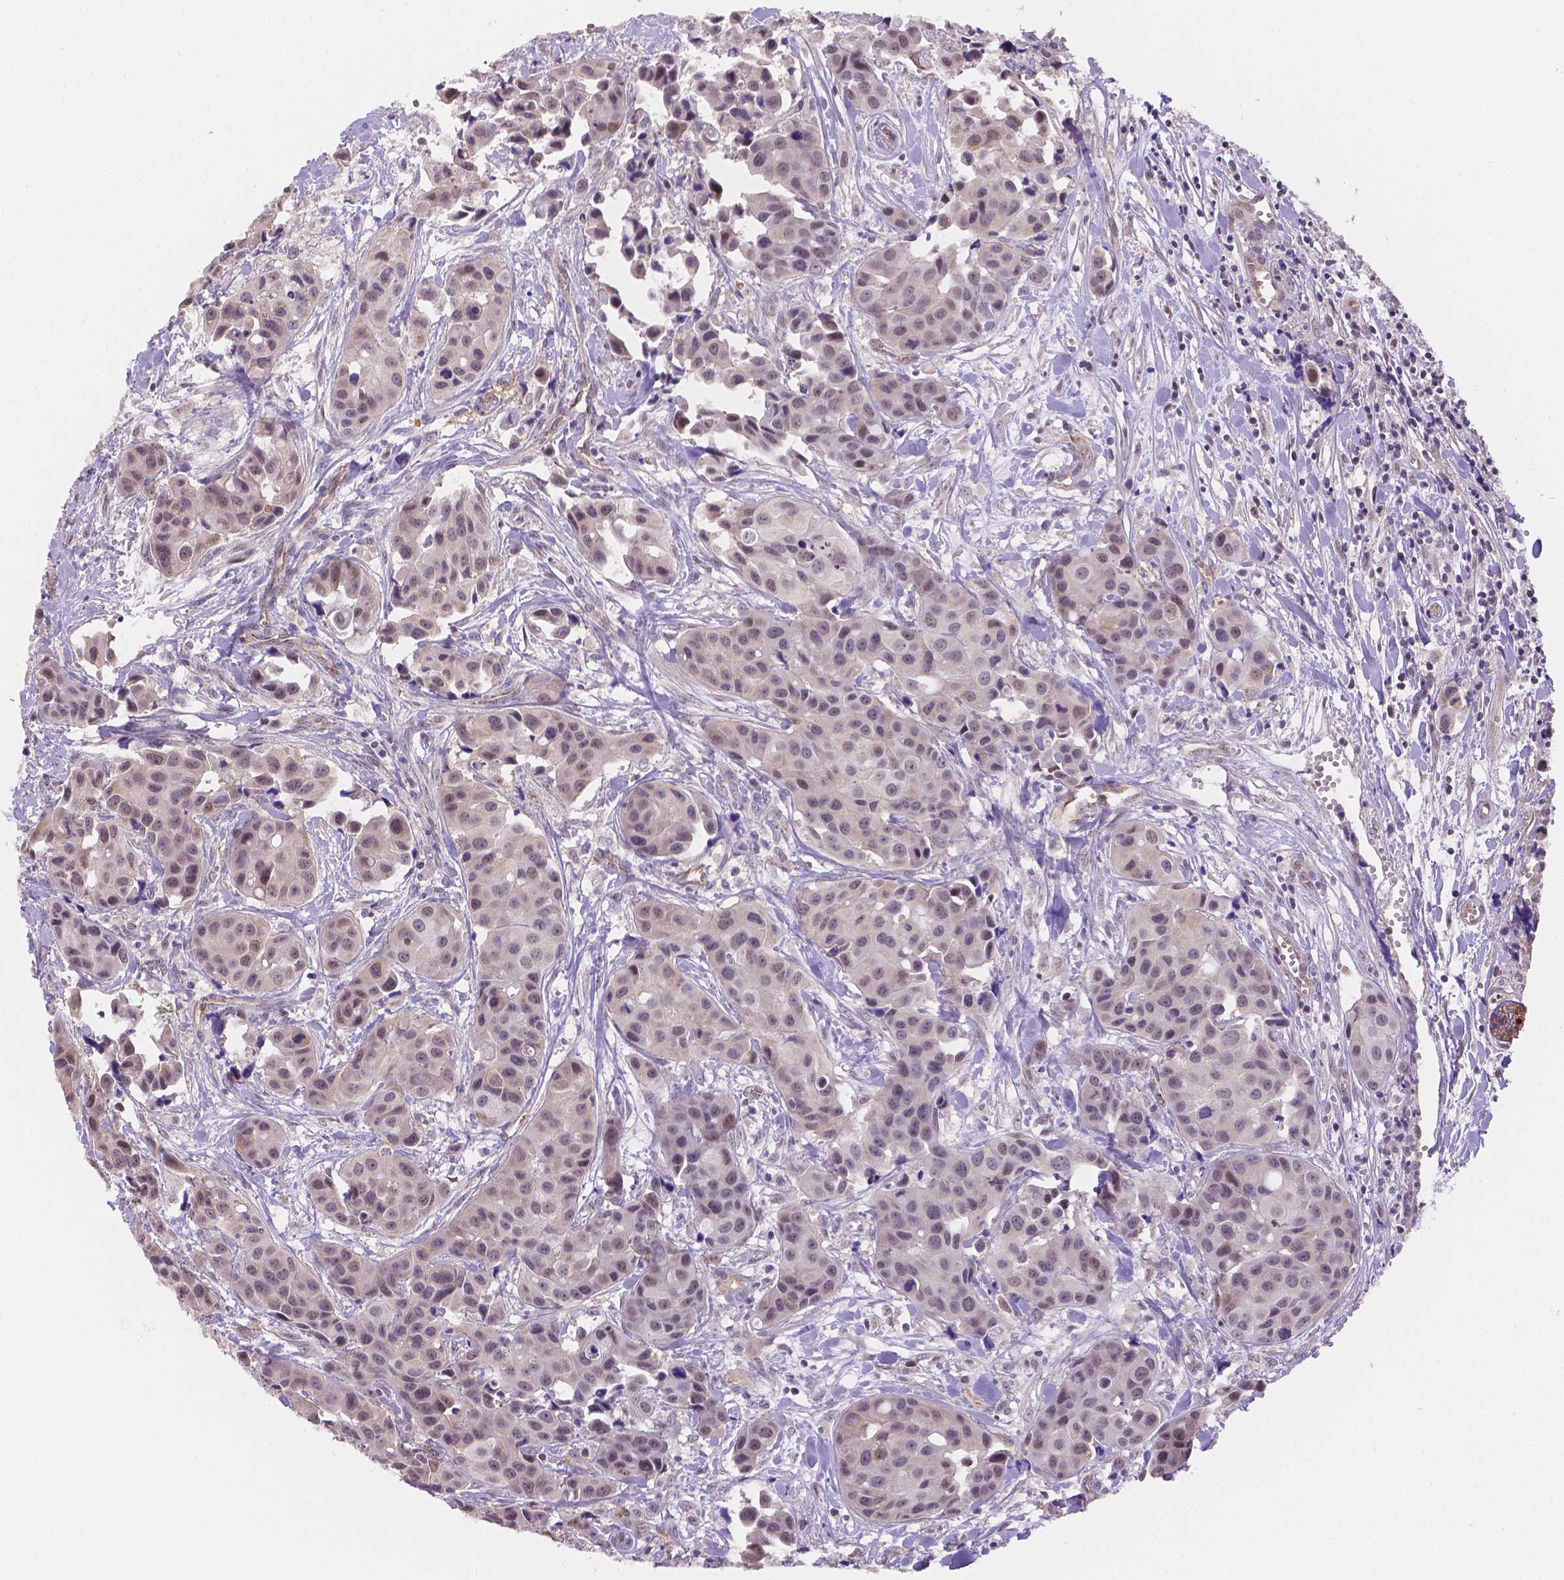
{"staining": {"intensity": "negative", "quantity": "none", "location": "none"}, "tissue": "head and neck cancer", "cell_type": "Tumor cells", "image_type": "cancer", "snomed": [{"axis": "morphology", "description": "Adenocarcinoma, NOS"}, {"axis": "topography", "description": "Head-Neck"}], "caption": "Tumor cells show no significant staining in head and neck adenocarcinoma.", "gene": "NXPE2", "patient": {"sex": "male", "age": 76}}